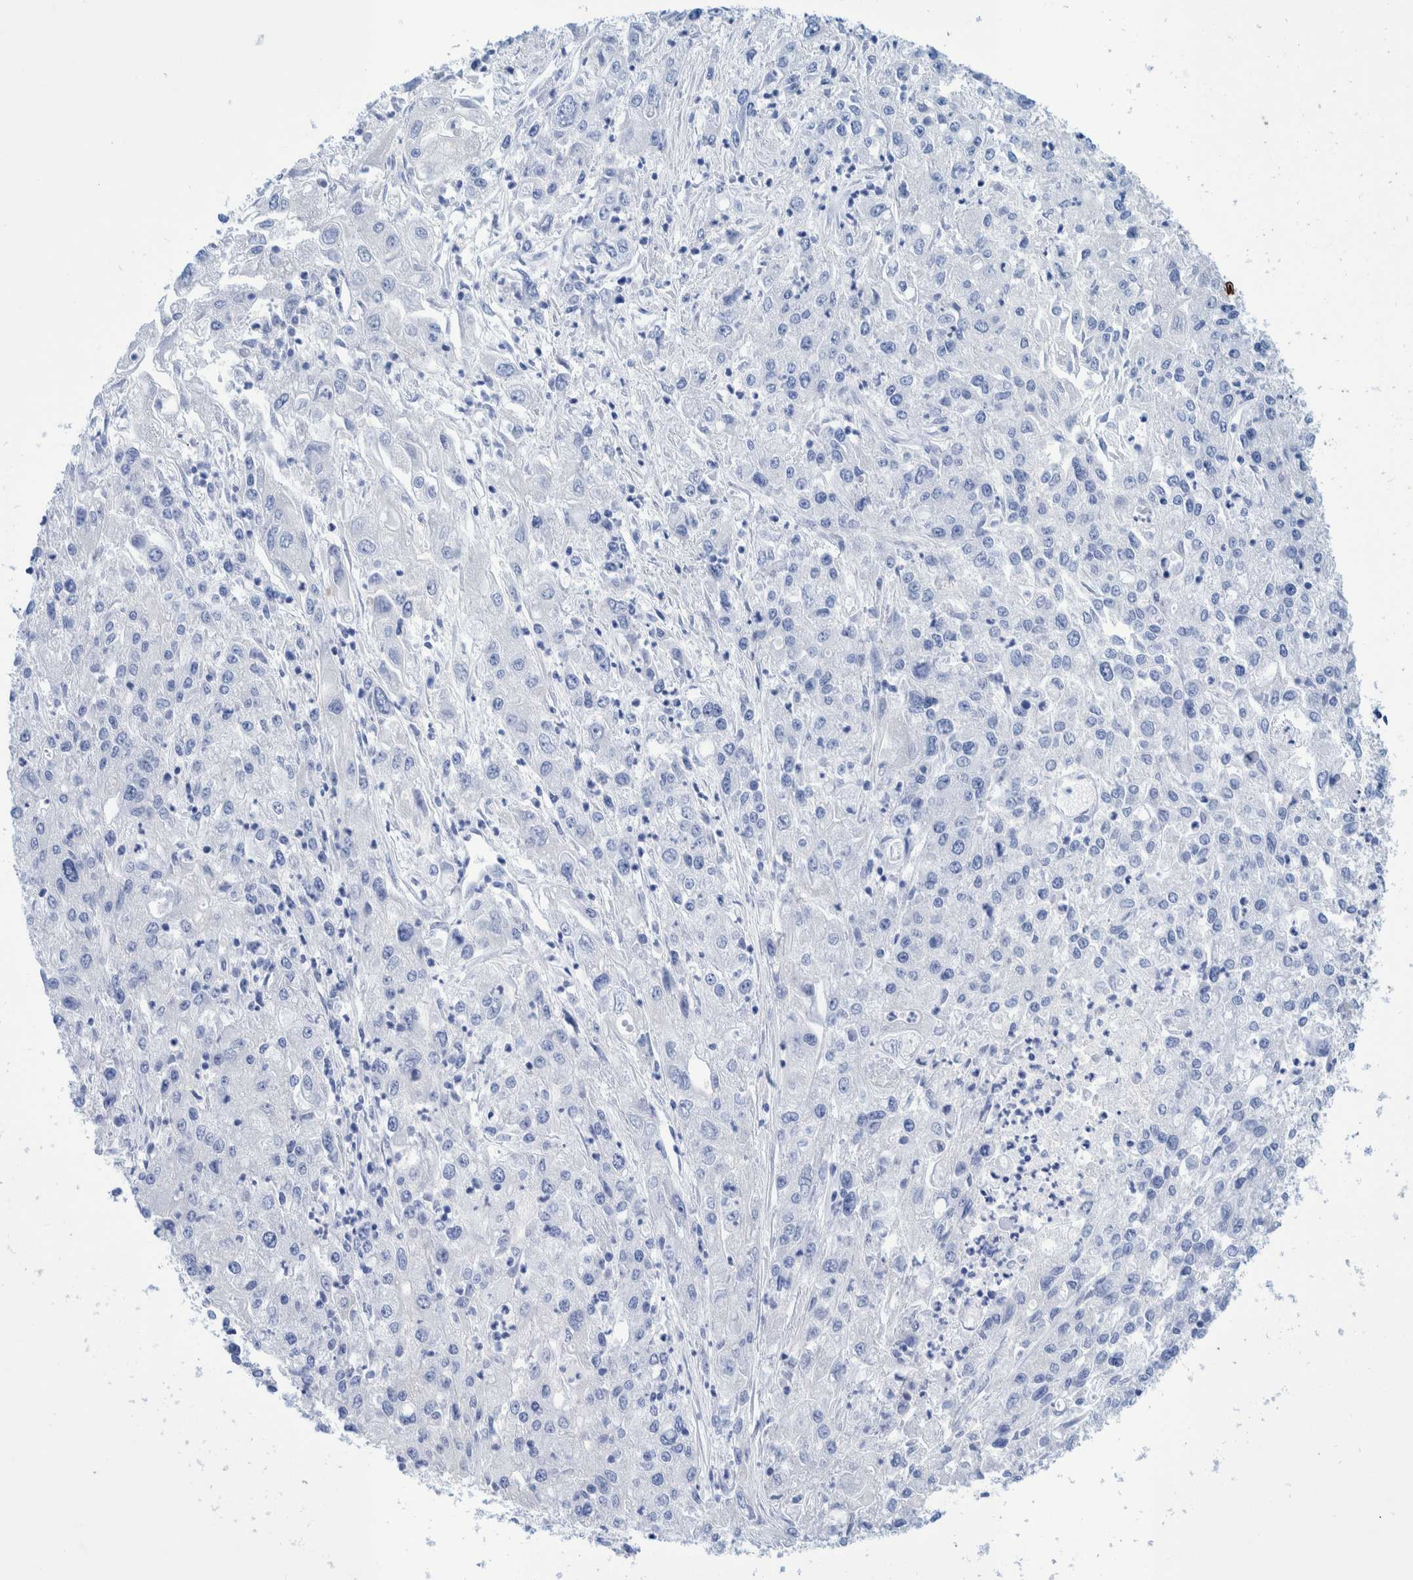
{"staining": {"intensity": "negative", "quantity": "none", "location": "none"}, "tissue": "endometrial cancer", "cell_type": "Tumor cells", "image_type": "cancer", "snomed": [{"axis": "morphology", "description": "Adenocarcinoma, NOS"}, {"axis": "topography", "description": "Endometrium"}], "caption": "High power microscopy micrograph of an IHC photomicrograph of endometrial adenocarcinoma, revealing no significant staining in tumor cells. (DAB IHC with hematoxylin counter stain).", "gene": "PERP", "patient": {"sex": "female", "age": 49}}